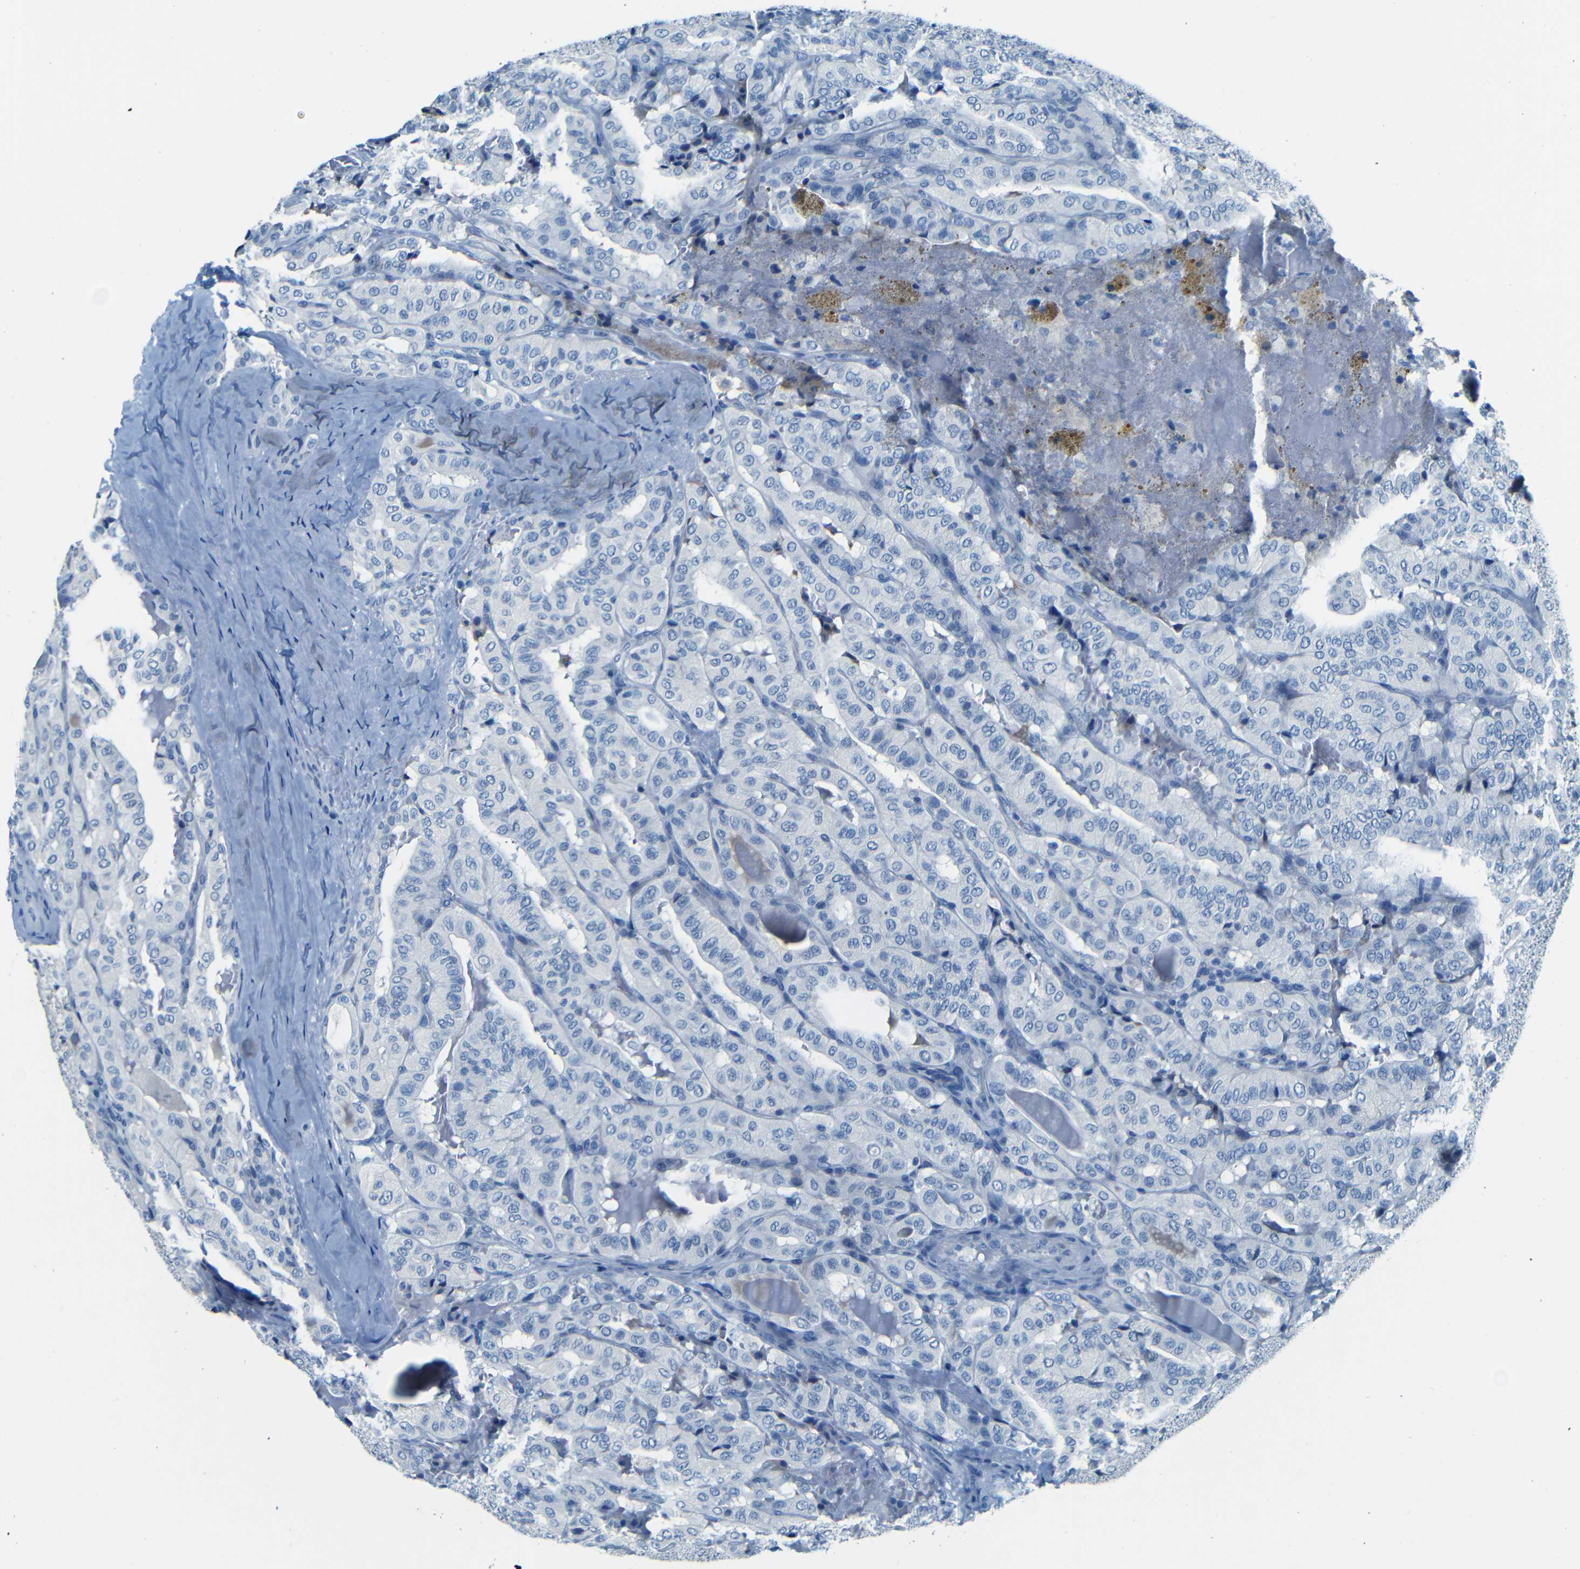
{"staining": {"intensity": "negative", "quantity": "none", "location": "none"}, "tissue": "thyroid cancer", "cell_type": "Tumor cells", "image_type": "cancer", "snomed": [{"axis": "morphology", "description": "Papillary adenocarcinoma, NOS"}, {"axis": "topography", "description": "Thyroid gland"}], "caption": "Tumor cells show no significant protein expression in papillary adenocarcinoma (thyroid).", "gene": "ZMAT1", "patient": {"sex": "male", "age": 77}}